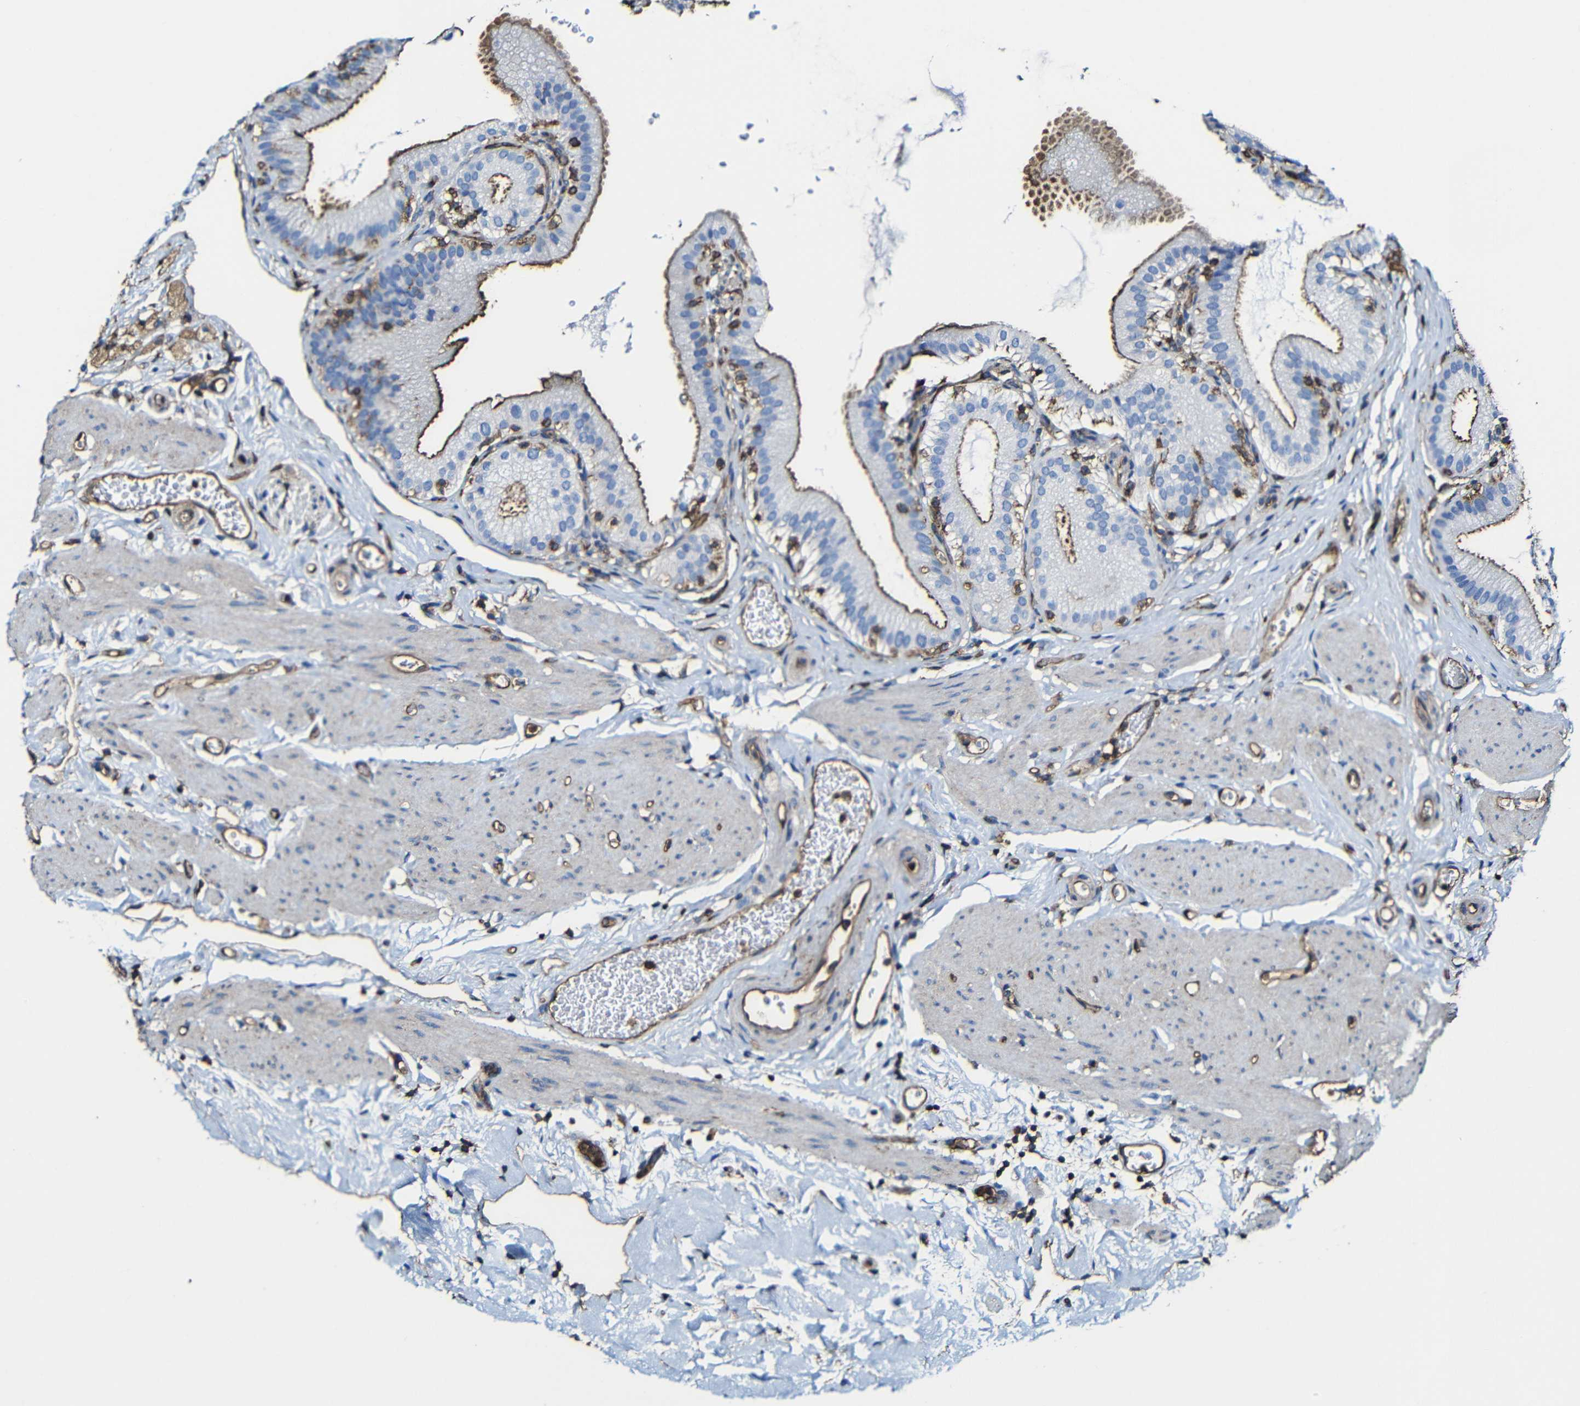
{"staining": {"intensity": "moderate", "quantity": ">75%", "location": "cytoplasmic/membranous"}, "tissue": "gallbladder", "cell_type": "Glandular cells", "image_type": "normal", "snomed": [{"axis": "morphology", "description": "Normal tissue, NOS"}, {"axis": "topography", "description": "Gallbladder"}], "caption": "Protein staining by immunohistochemistry displays moderate cytoplasmic/membranous staining in approximately >75% of glandular cells in unremarkable gallbladder.", "gene": "MSN", "patient": {"sex": "male", "age": 54}}